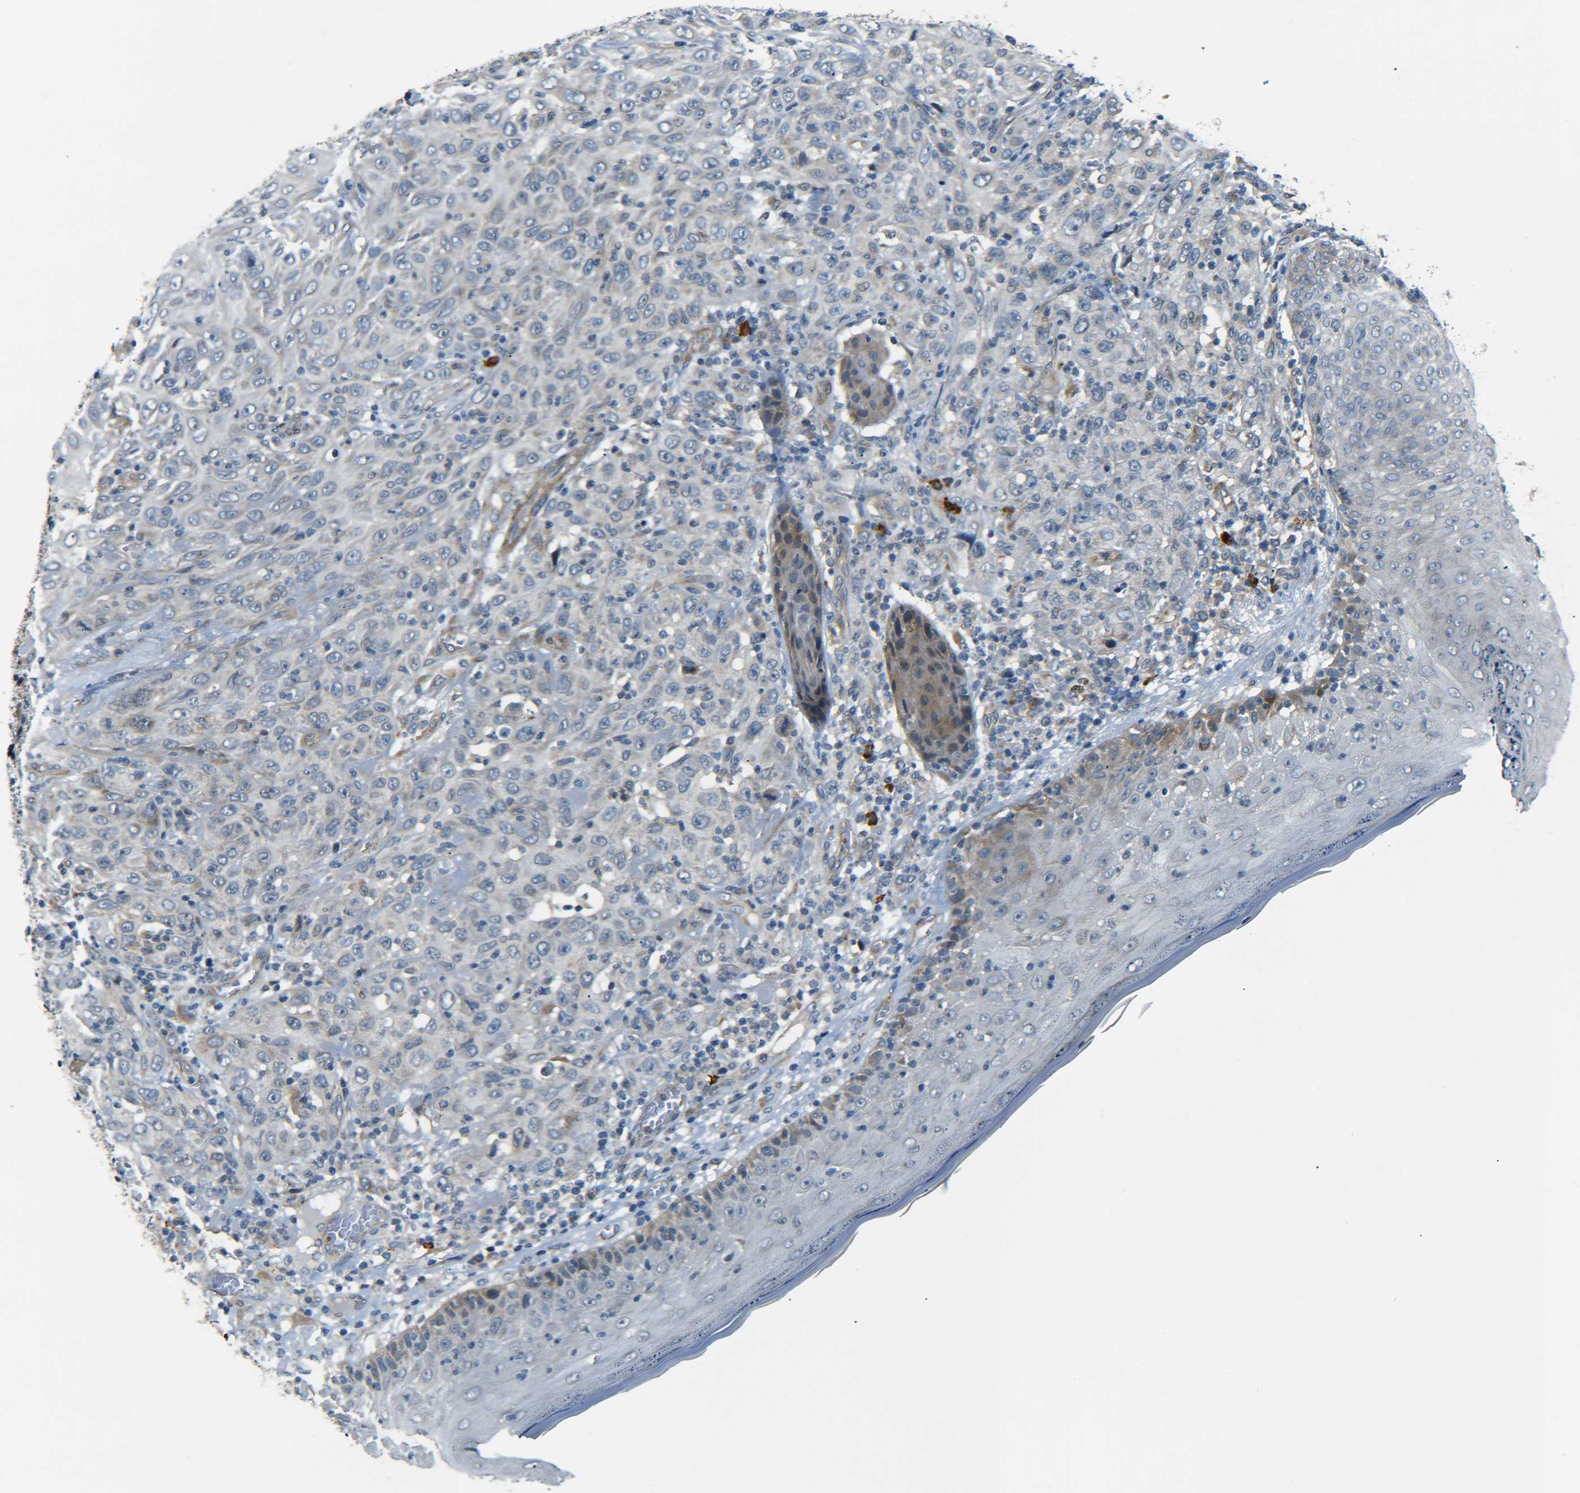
{"staining": {"intensity": "negative", "quantity": "none", "location": "none"}, "tissue": "skin cancer", "cell_type": "Tumor cells", "image_type": "cancer", "snomed": [{"axis": "morphology", "description": "Squamous cell carcinoma, NOS"}, {"axis": "topography", "description": "Skin"}], "caption": "High power microscopy image of an immunohistochemistry photomicrograph of skin cancer, revealing no significant expression in tumor cells.", "gene": "MEIS1", "patient": {"sex": "female", "age": 88}}